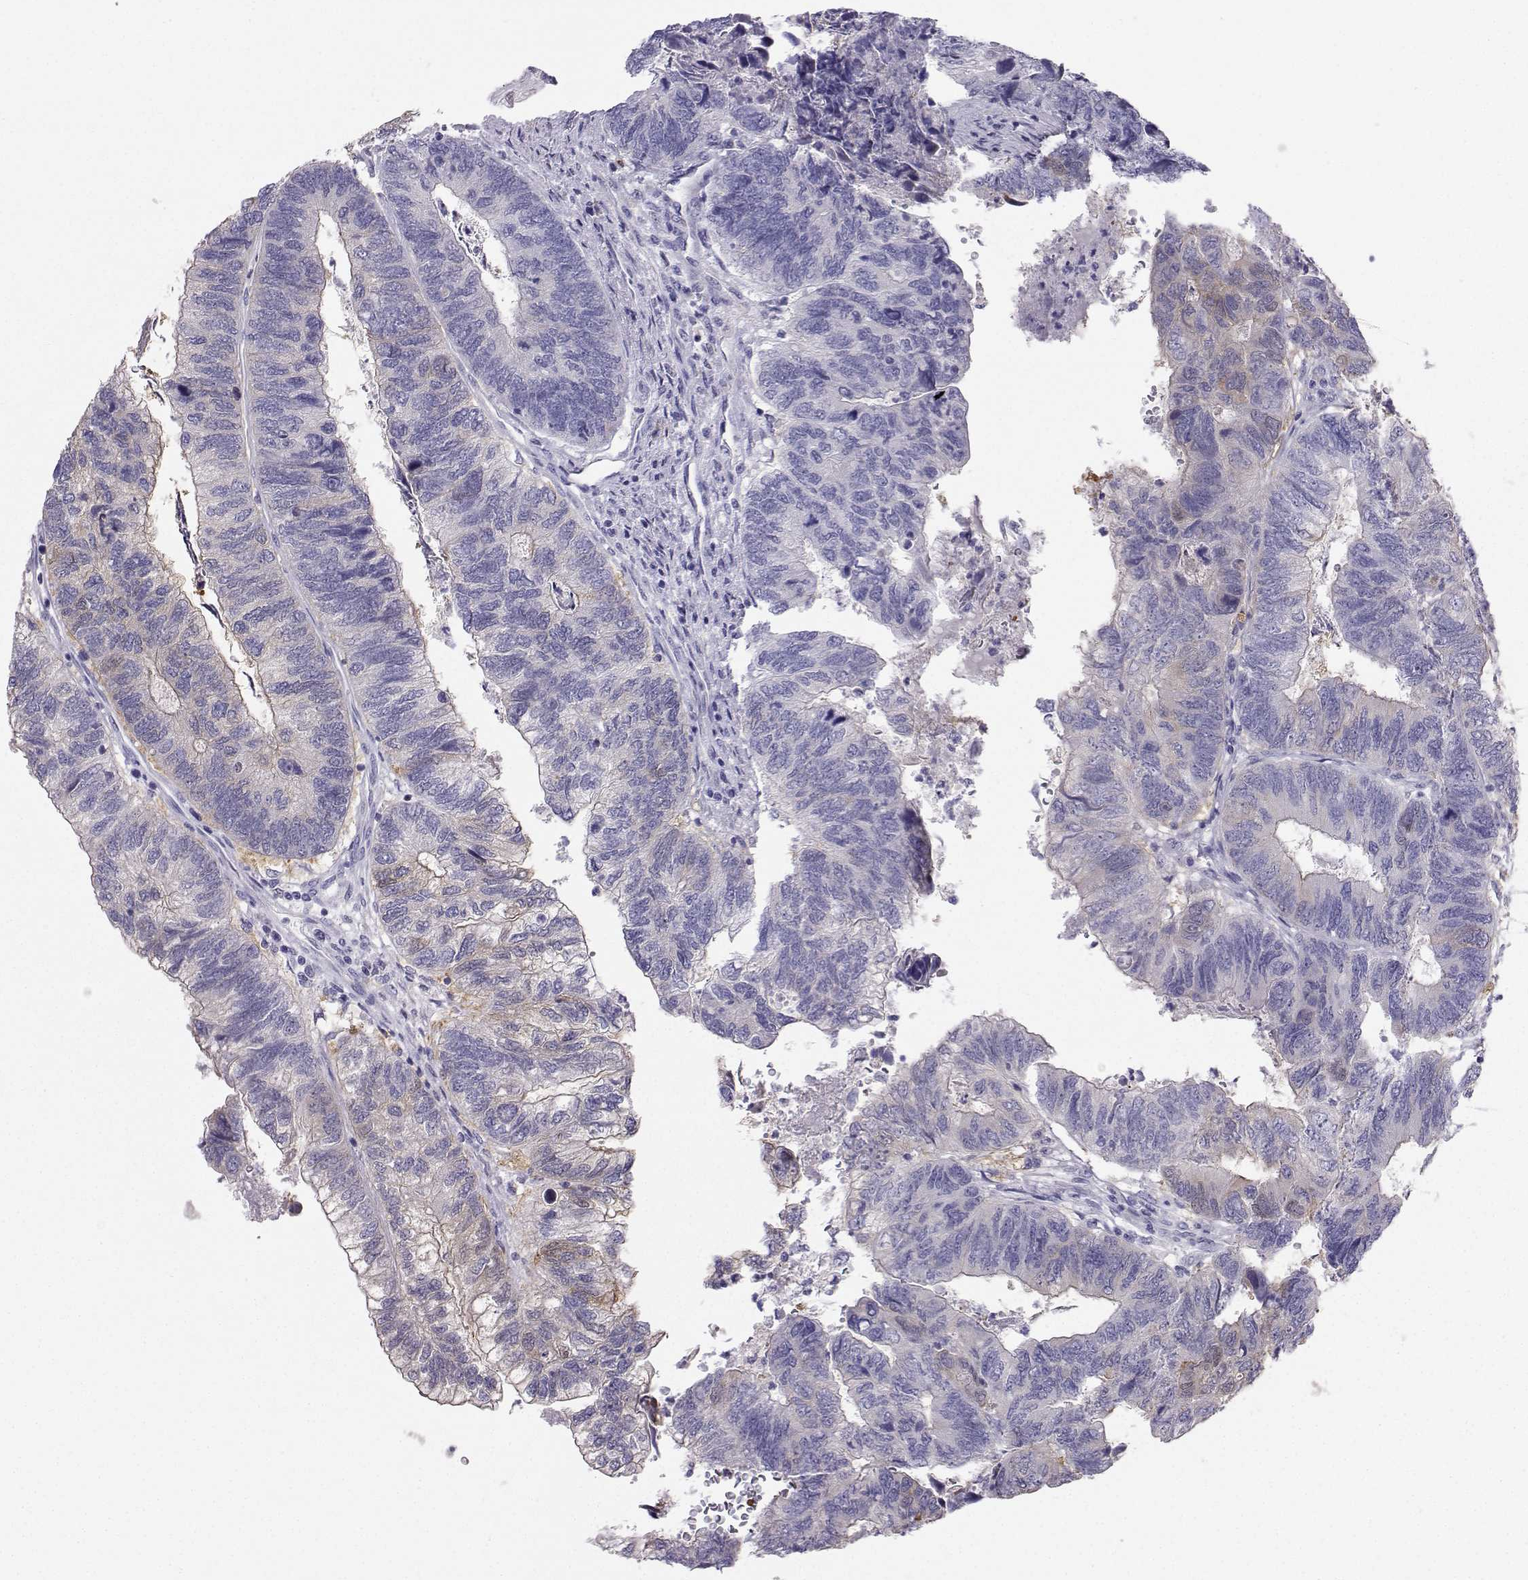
{"staining": {"intensity": "weak", "quantity": "<25%", "location": "cytoplasmic/membranous"}, "tissue": "colorectal cancer", "cell_type": "Tumor cells", "image_type": "cancer", "snomed": [{"axis": "morphology", "description": "Adenocarcinoma, NOS"}, {"axis": "topography", "description": "Colon"}], "caption": "A high-resolution micrograph shows immunohistochemistry (IHC) staining of adenocarcinoma (colorectal), which exhibits no significant positivity in tumor cells.", "gene": "DCLK3", "patient": {"sex": "female", "age": 67}}